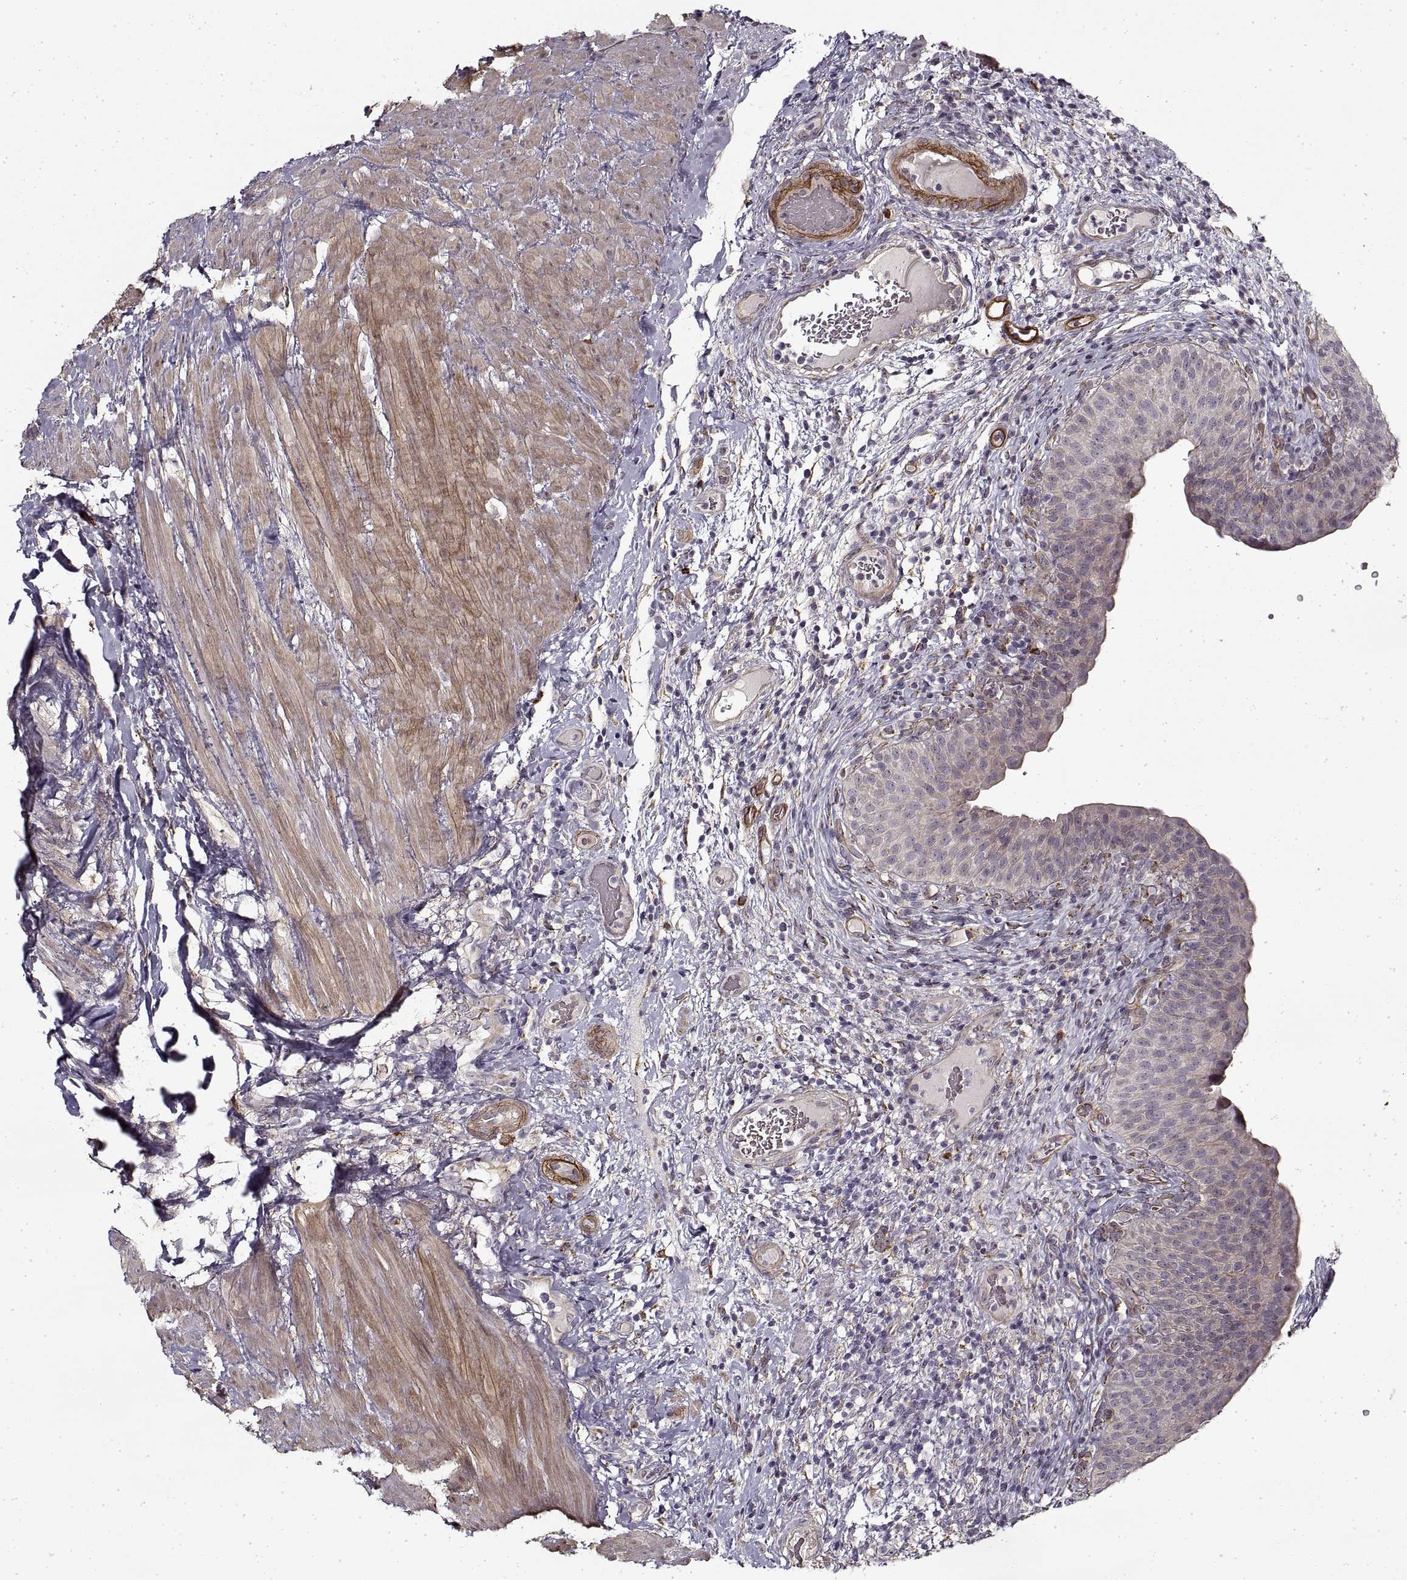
{"staining": {"intensity": "negative", "quantity": "none", "location": "none"}, "tissue": "urinary bladder", "cell_type": "Urothelial cells", "image_type": "normal", "snomed": [{"axis": "morphology", "description": "Normal tissue, NOS"}, {"axis": "topography", "description": "Urinary bladder"}], "caption": "Immunohistochemistry (IHC) micrograph of unremarkable urinary bladder: human urinary bladder stained with DAB shows no significant protein expression in urothelial cells.", "gene": "LAMB2", "patient": {"sex": "male", "age": 66}}